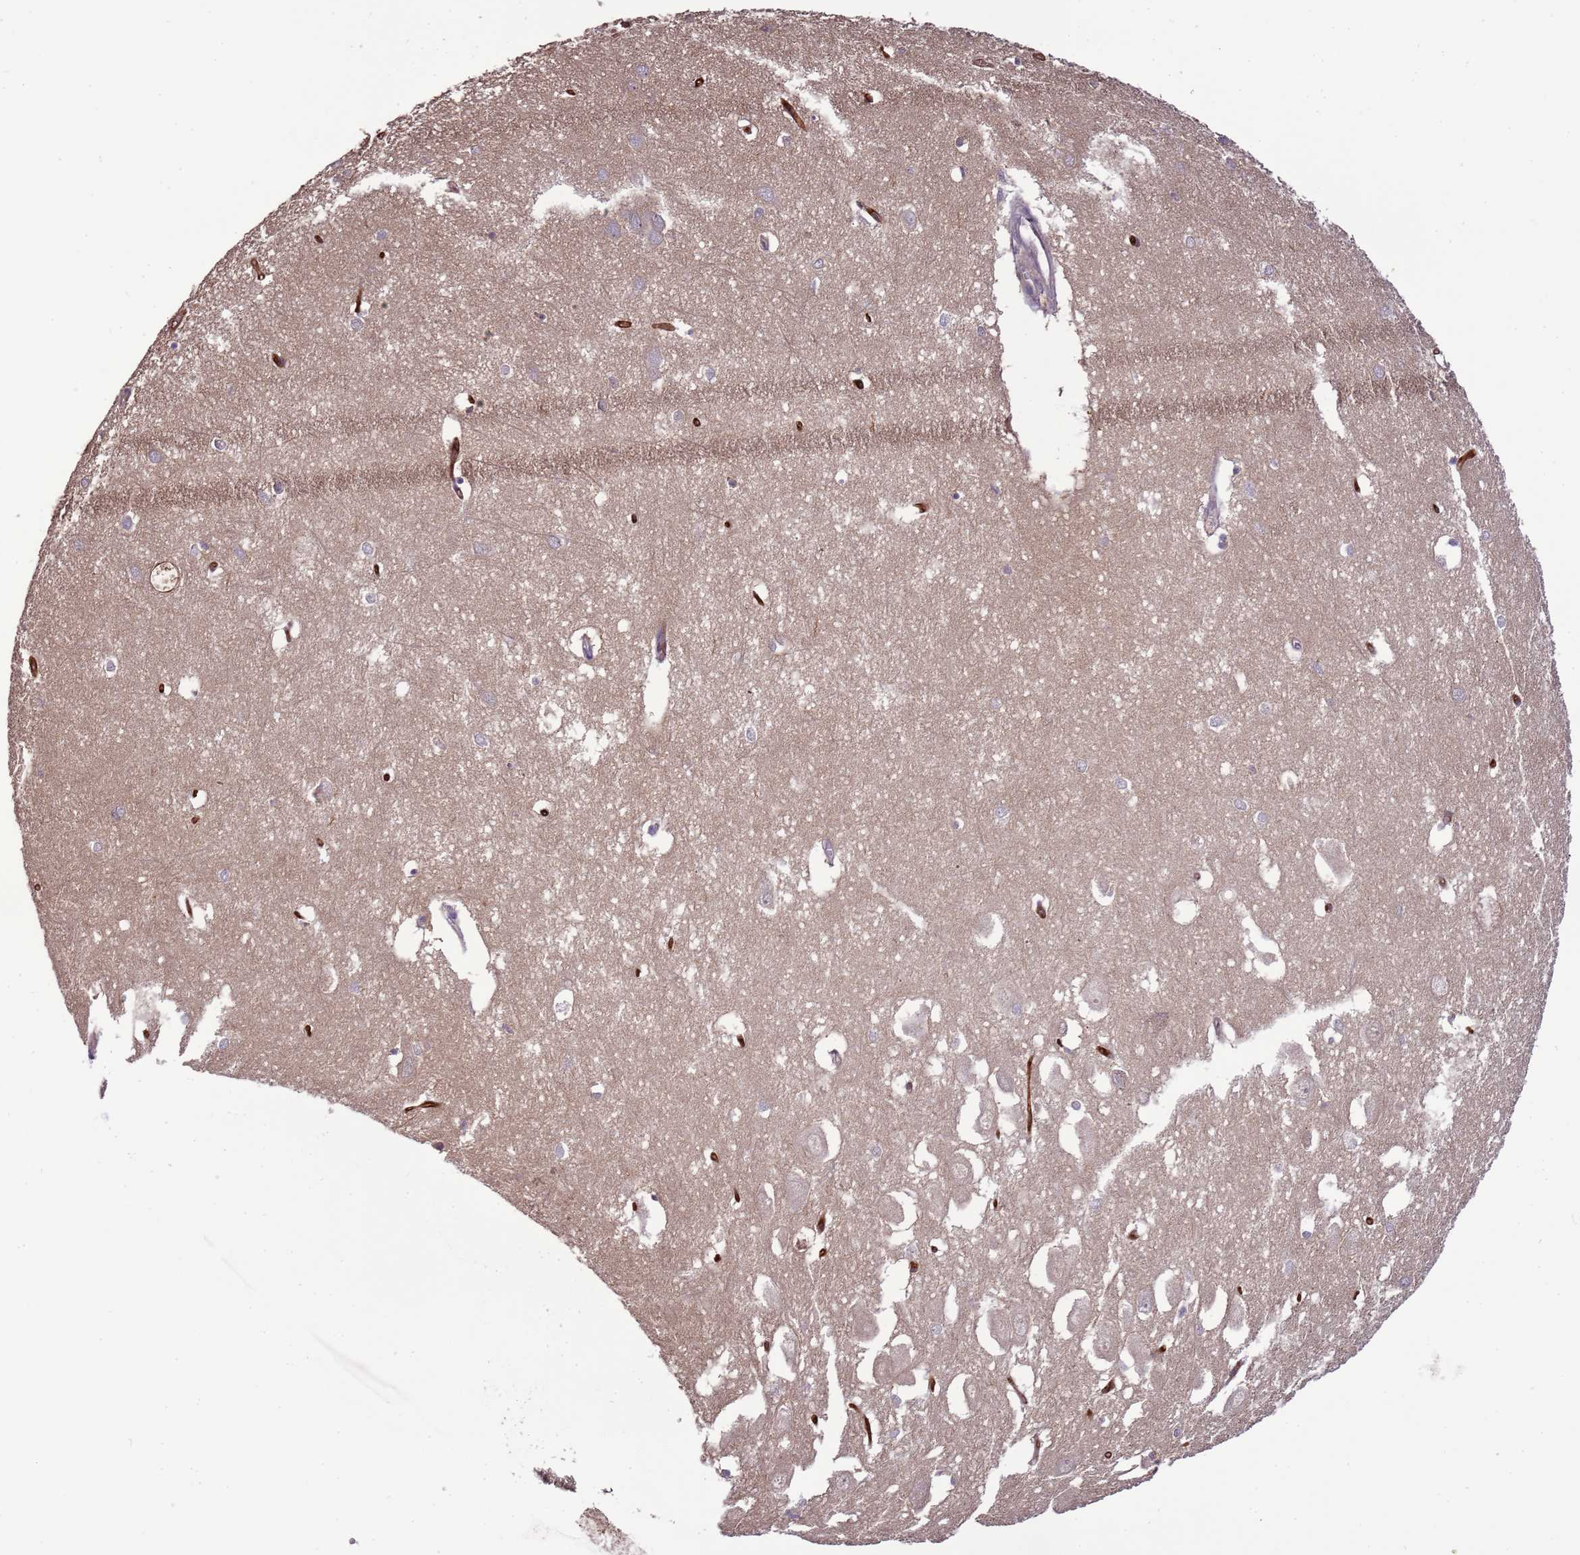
{"staining": {"intensity": "negative", "quantity": "none", "location": "none"}, "tissue": "hippocampus", "cell_type": "Glial cells", "image_type": "normal", "snomed": [{"axis": "morphology", "description": "Normal tissue, NOS"}, {"axis": "topography", "description": "Hippocampus"}], "caption": "This is an IHC micrograph of unremarkable hippocampus. There is no staining in glial cells.", "gene": "ZBTB5", "patient": {"sex": "female", "age": 64}}